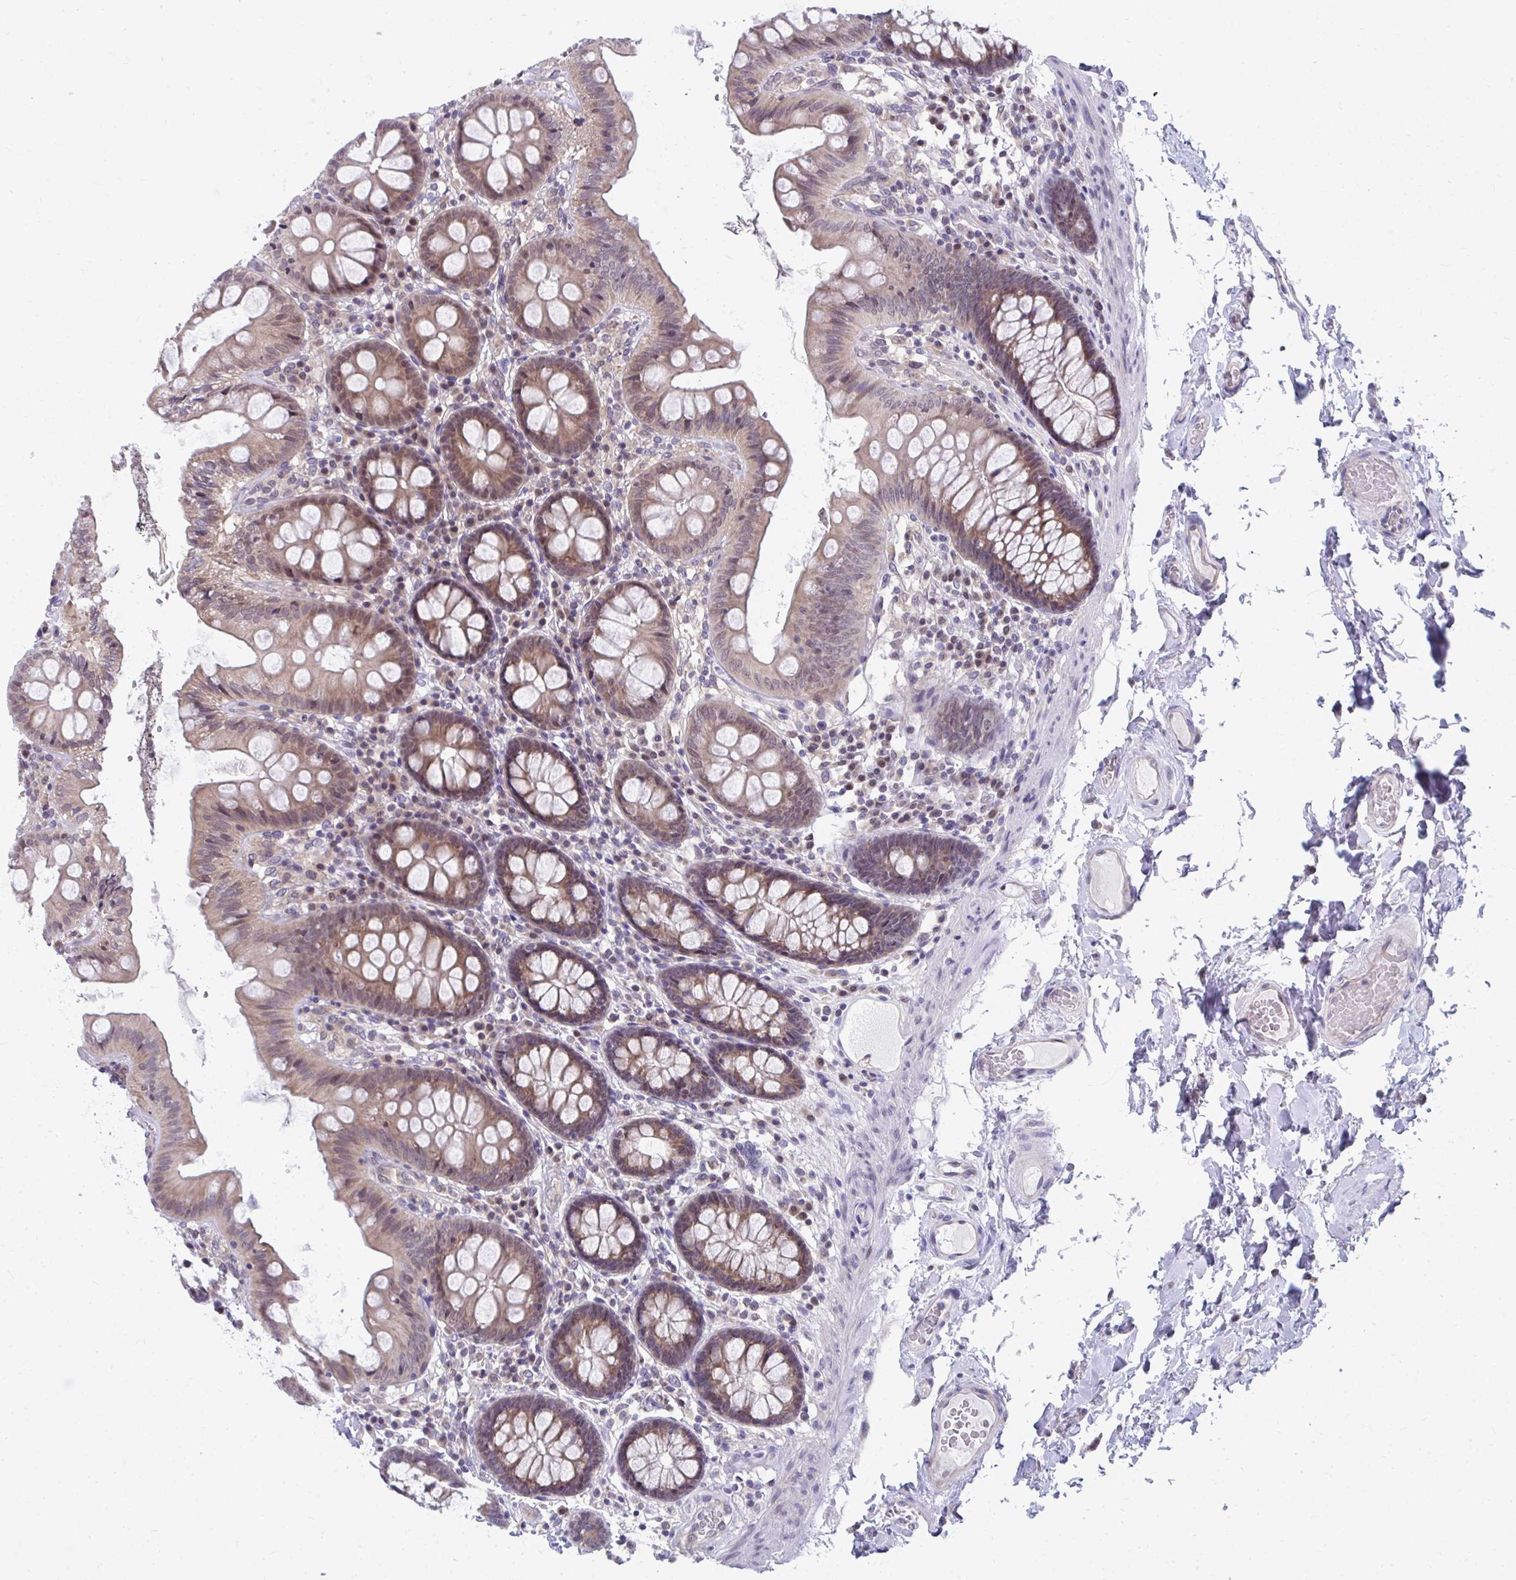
{"staining": {"intensity": "negative", "quantity": "none", "location": "none"}, "tissue": "colon", "cell_type": "Endothelial cells", "image_type": "normal", "snomed": [{"axis": "morphology", "description": "Normal tissue, NOS"}, {"axis": "topography", "description": "Colon"}], "caption": "A histopathology image of colon stained for a protein shows no brown staining in endothelial cells.", "gene": "MROH8", "patient": {"sex": "male", "age": 84}}